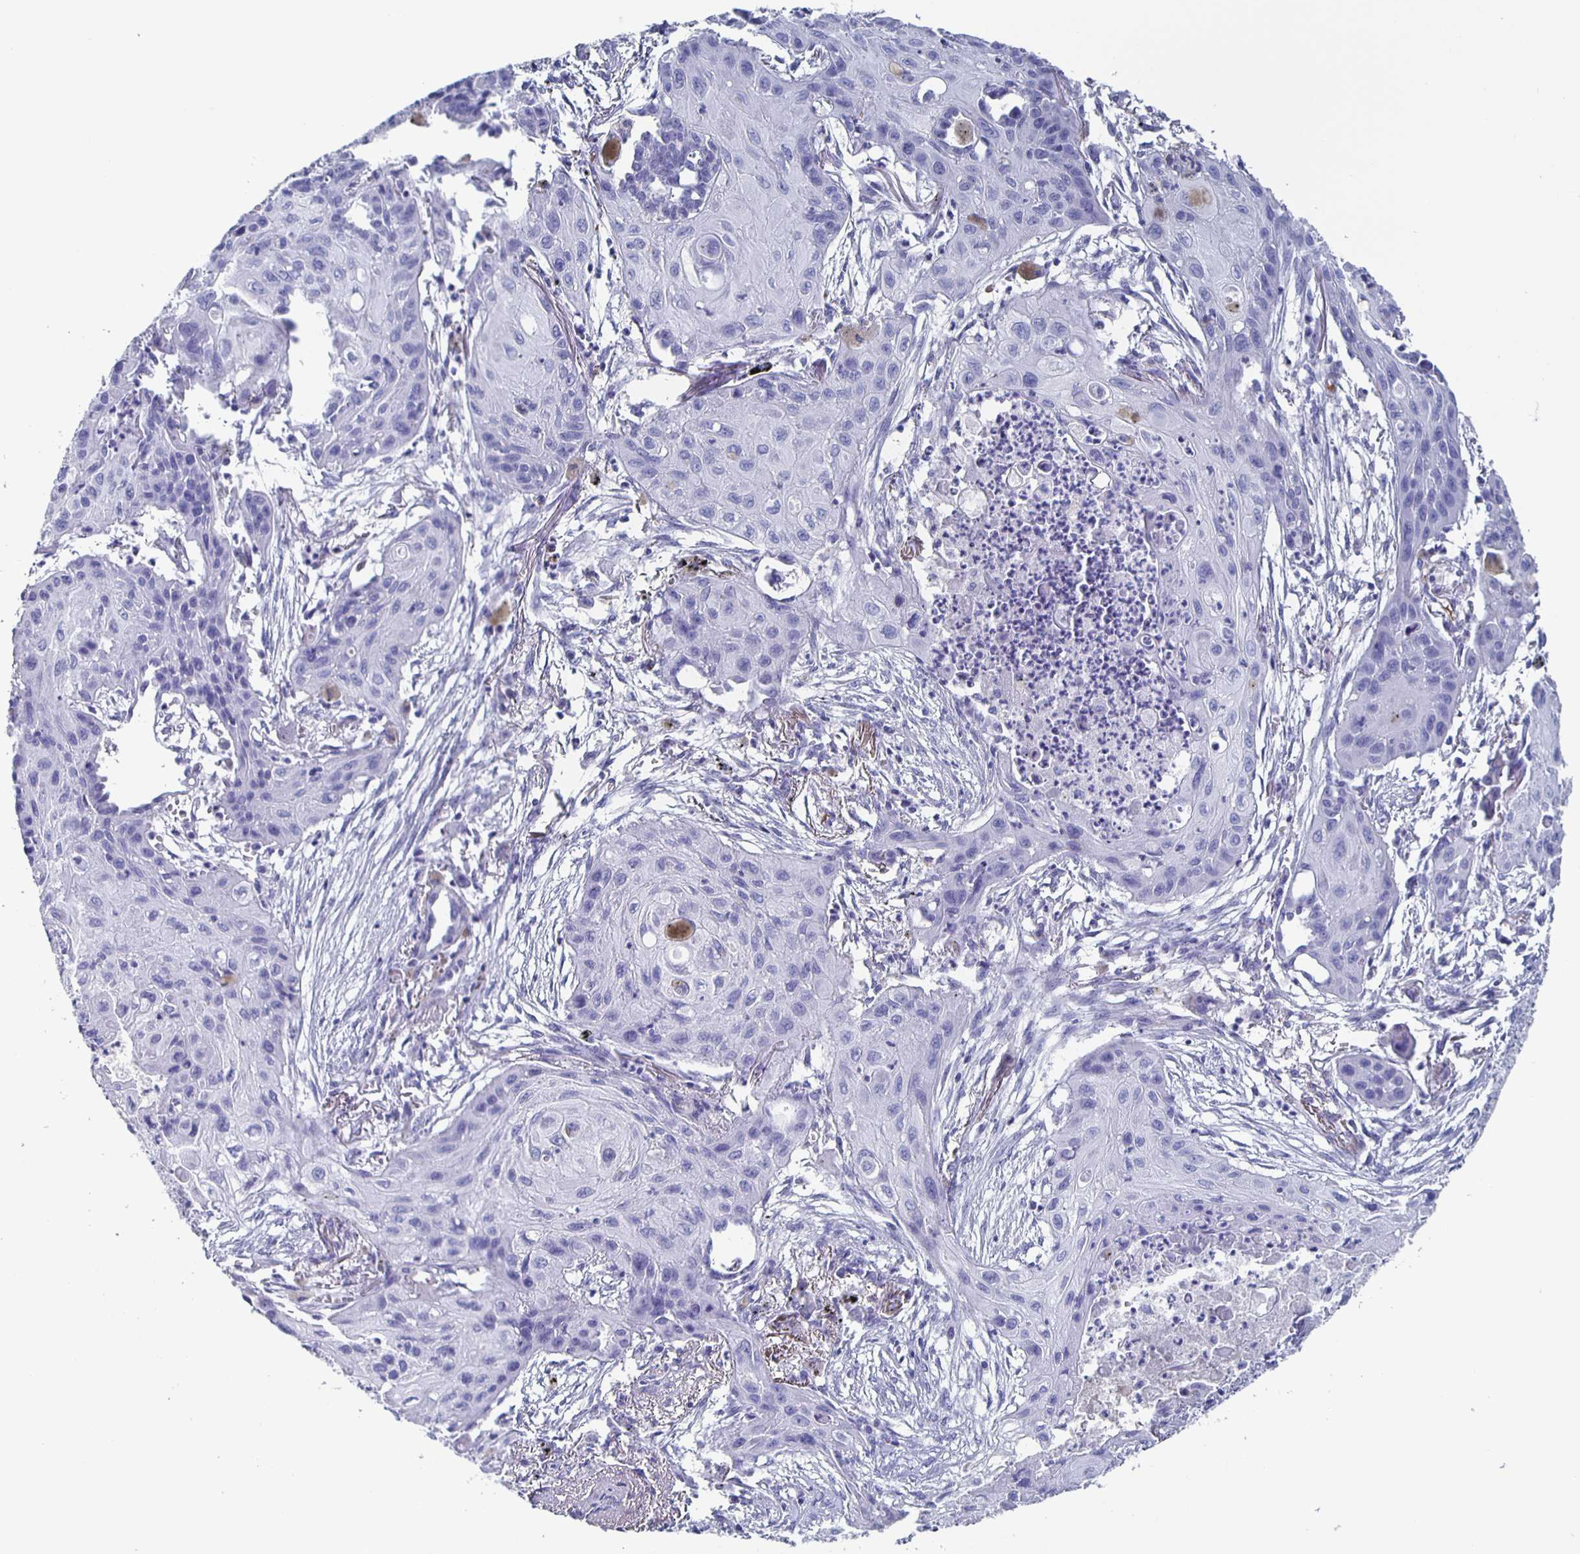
{"staining": {"intensity": "negative", "quantity": "none", "location": "none"}, "tissue": "lung cancer", "cell_type": "Tumor cells", "image_type": "cancer", "snomed": [{"axis": "morphology", "description": "Squamous cell carcinoma, NOS"}, {"axis": "topography", "description": "Lung"}], "caption": "Tumor cells show no significant expression in lung squamous cell carcinoma.", "gene": "FGA", "patient": {"sex": "male", "age": 71}}